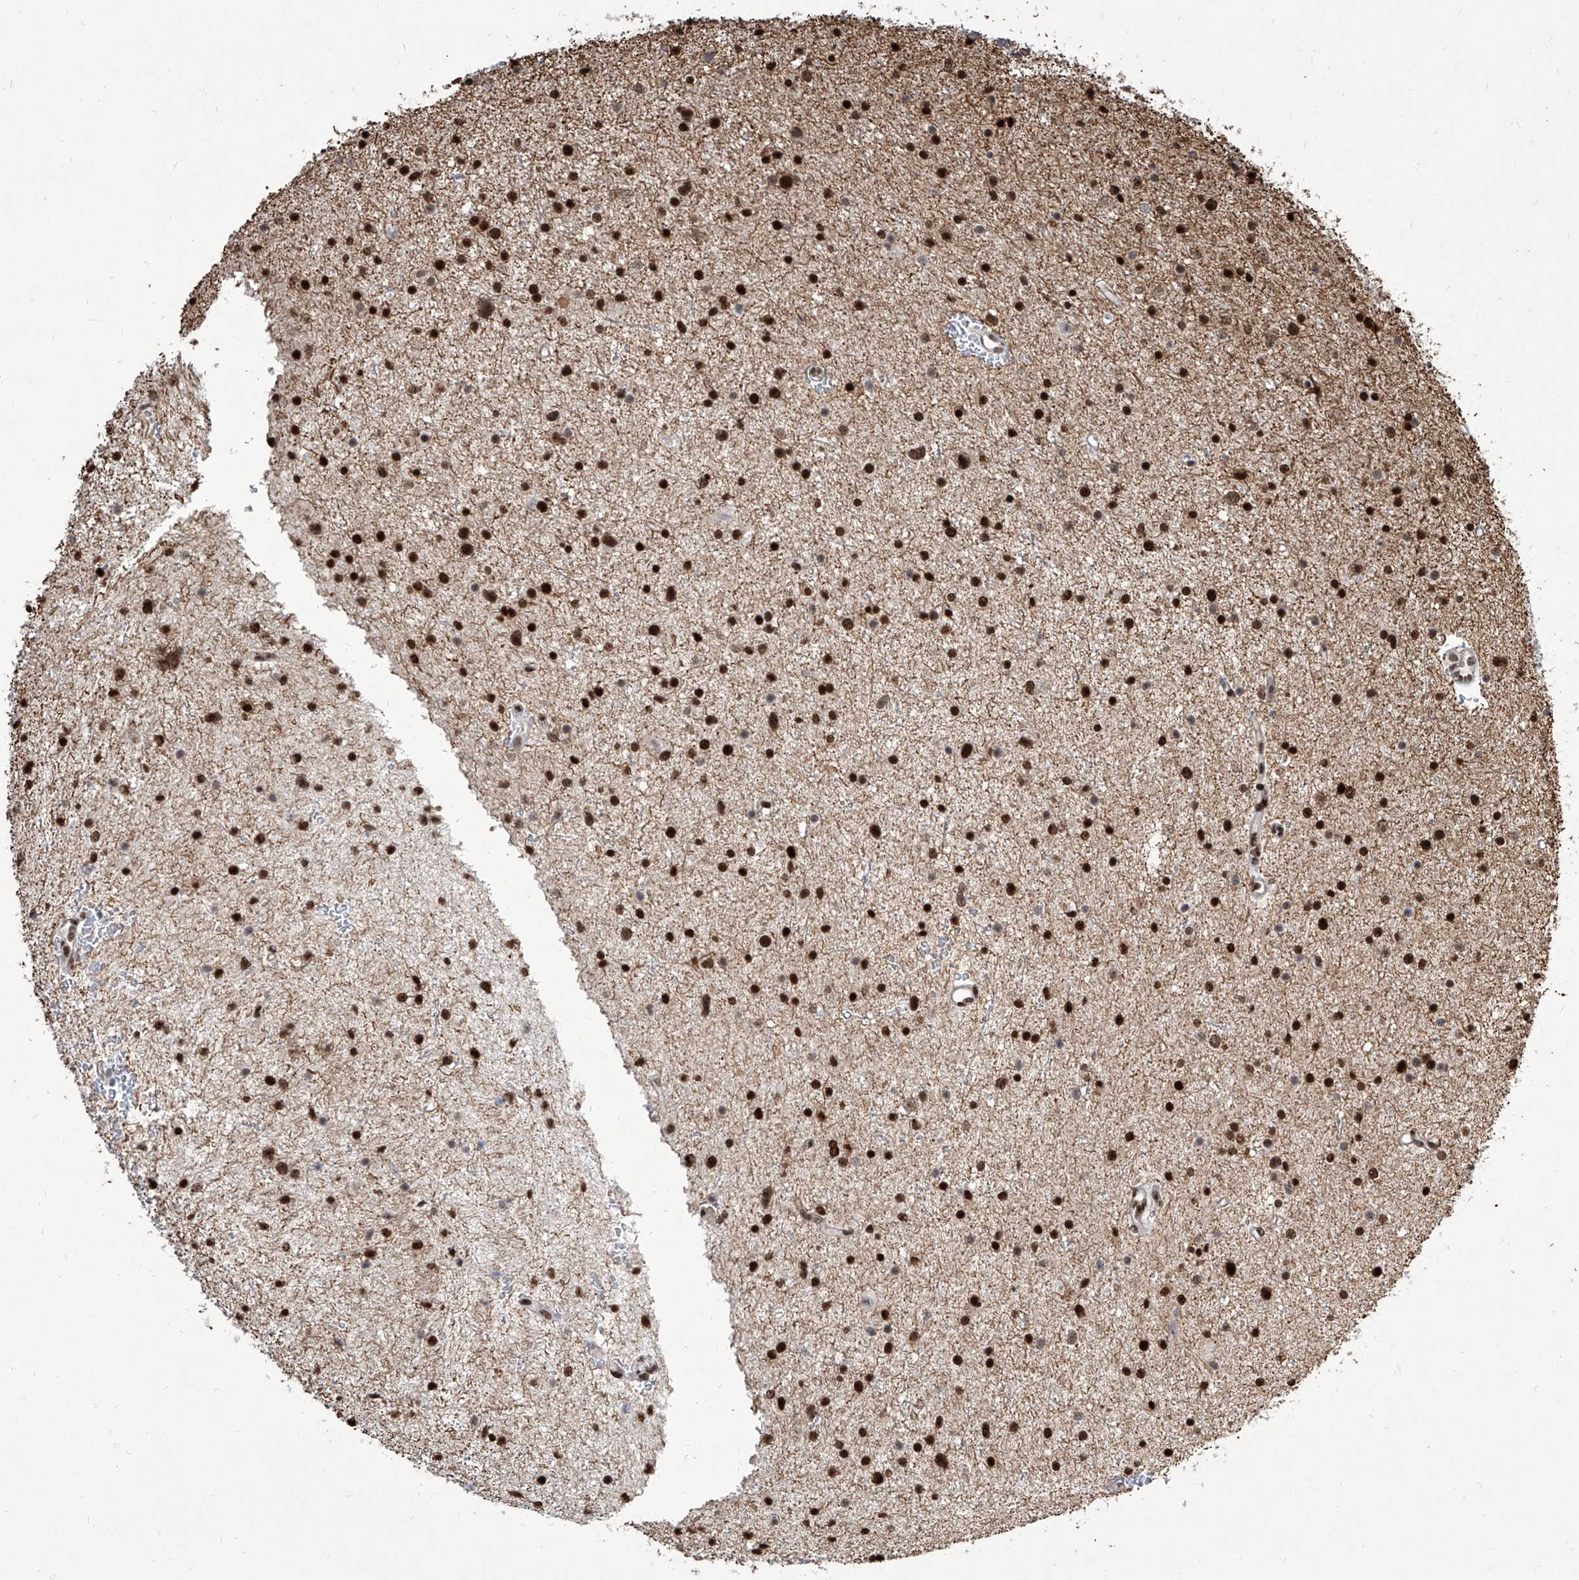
{"staining": {"intensity": "strong", "quantity": "25%-75%", "location": "nuclear"}, "tissue": "glioma", "cell_type": "Tumor cells", "image_type": "cancer", "snomed": [{"axis": "morphology", "description": "Glioma, malignant, Low grade"}, {"axis": "topography", "description": "Brain"}], "caption": "A histopathology image showing strong nuclear staining in about 25%-75% of tumor cells in glioma, as visualized by brown immunohistochemical staining.", "gene": "IRF2", "patient": {"sex": "female", "age": 37}}